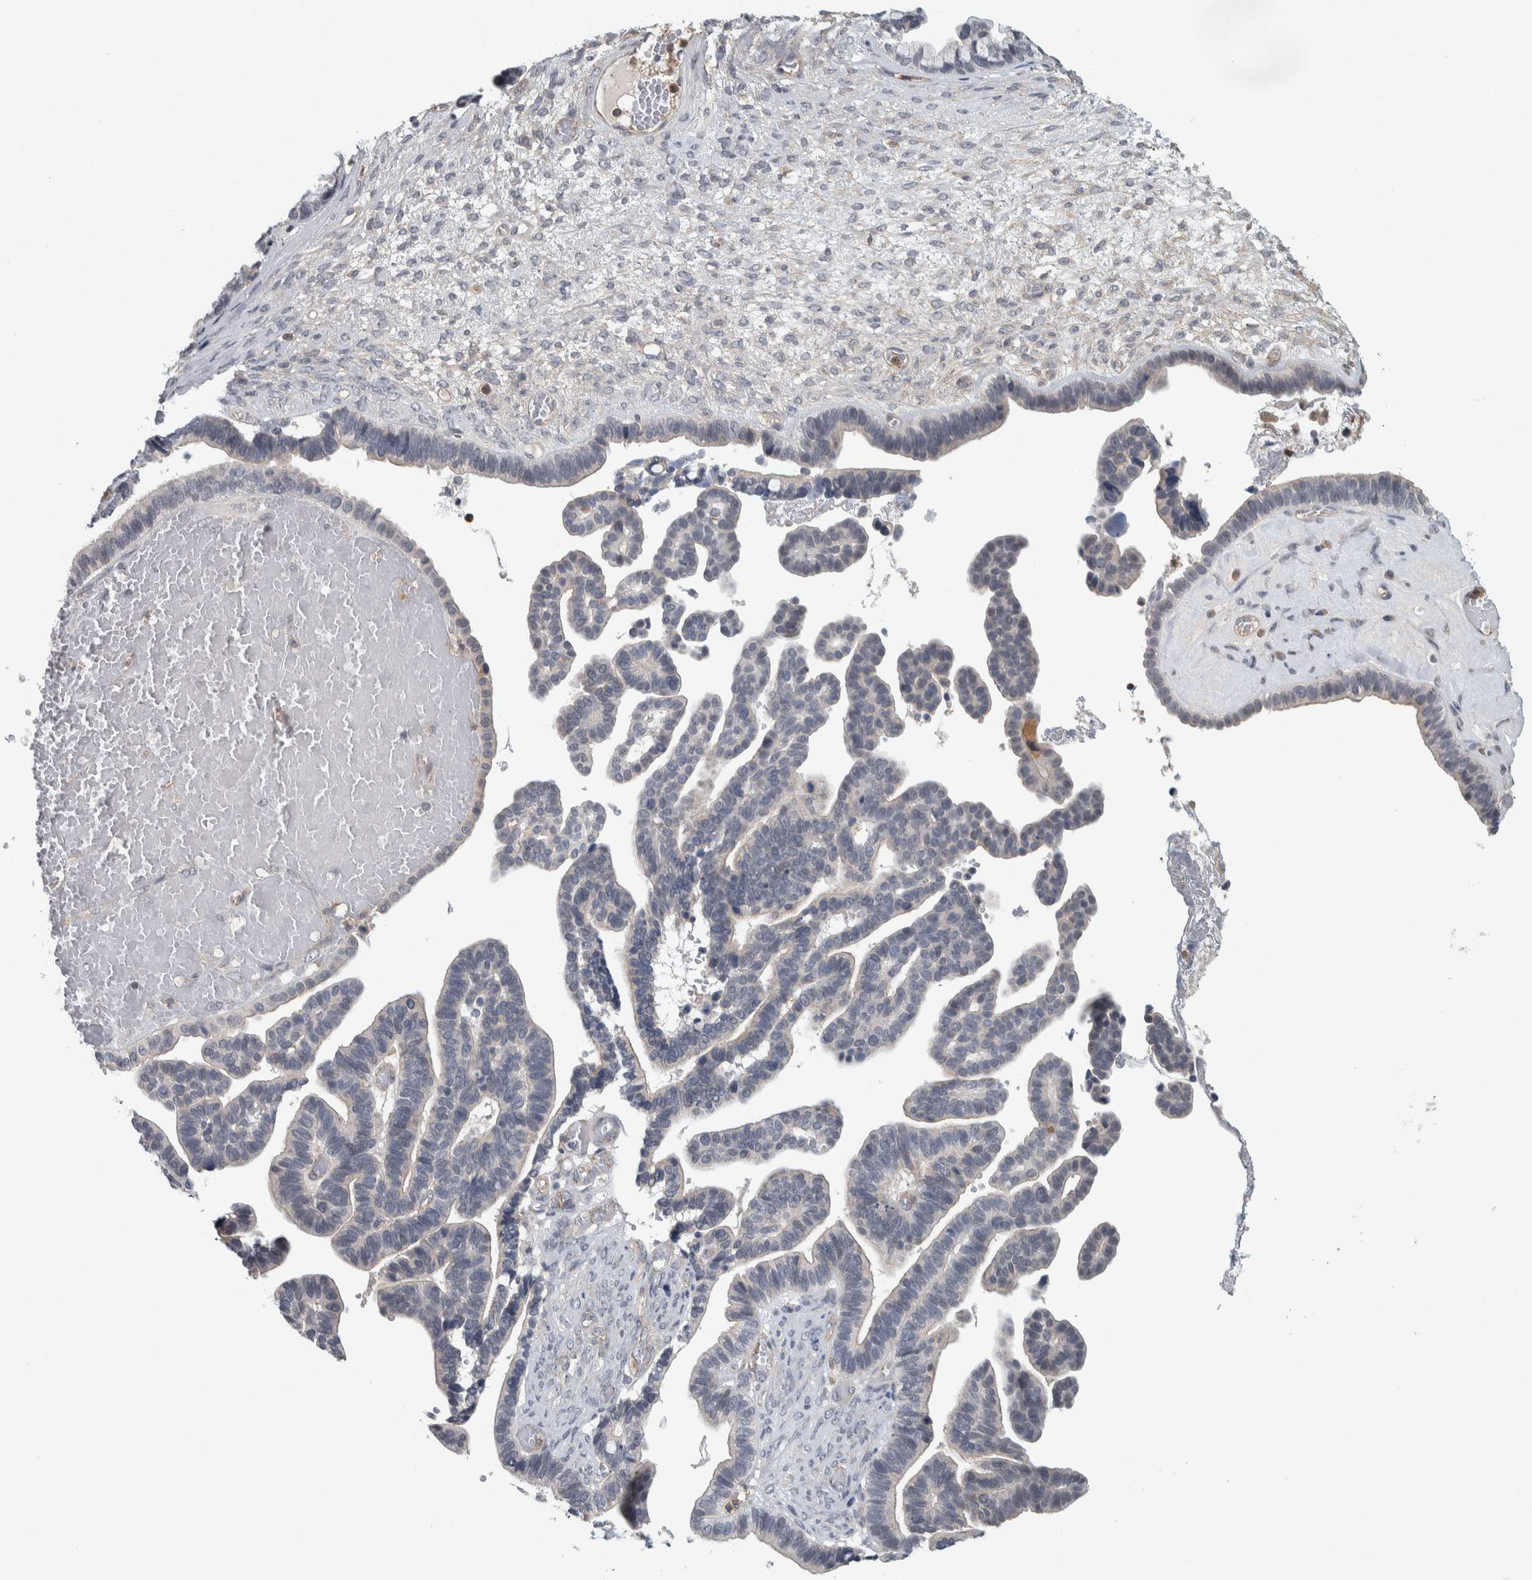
{"staining": {"intensity": "negative", "quantity": "none", "location": "none"}, "tissue": "ovarian cancer", "cell_type": "Tumor cells", "image_type": "cancer", "snomed": [{"axis": "morphology", "description": "Cystadenocarcinoma, serous, NOS"}, {"axis": "topography", "description": "Ovary"}], "caption": "Immunohistochemistry (IHC) micrograph of neoplastic tissue: ovarian serous cystadenocarcinoma stained with DAB shows no significant protein staining in tumor cells.", "gene": "KCNJ3", "patient": {"sex": "female", "age": 56}}